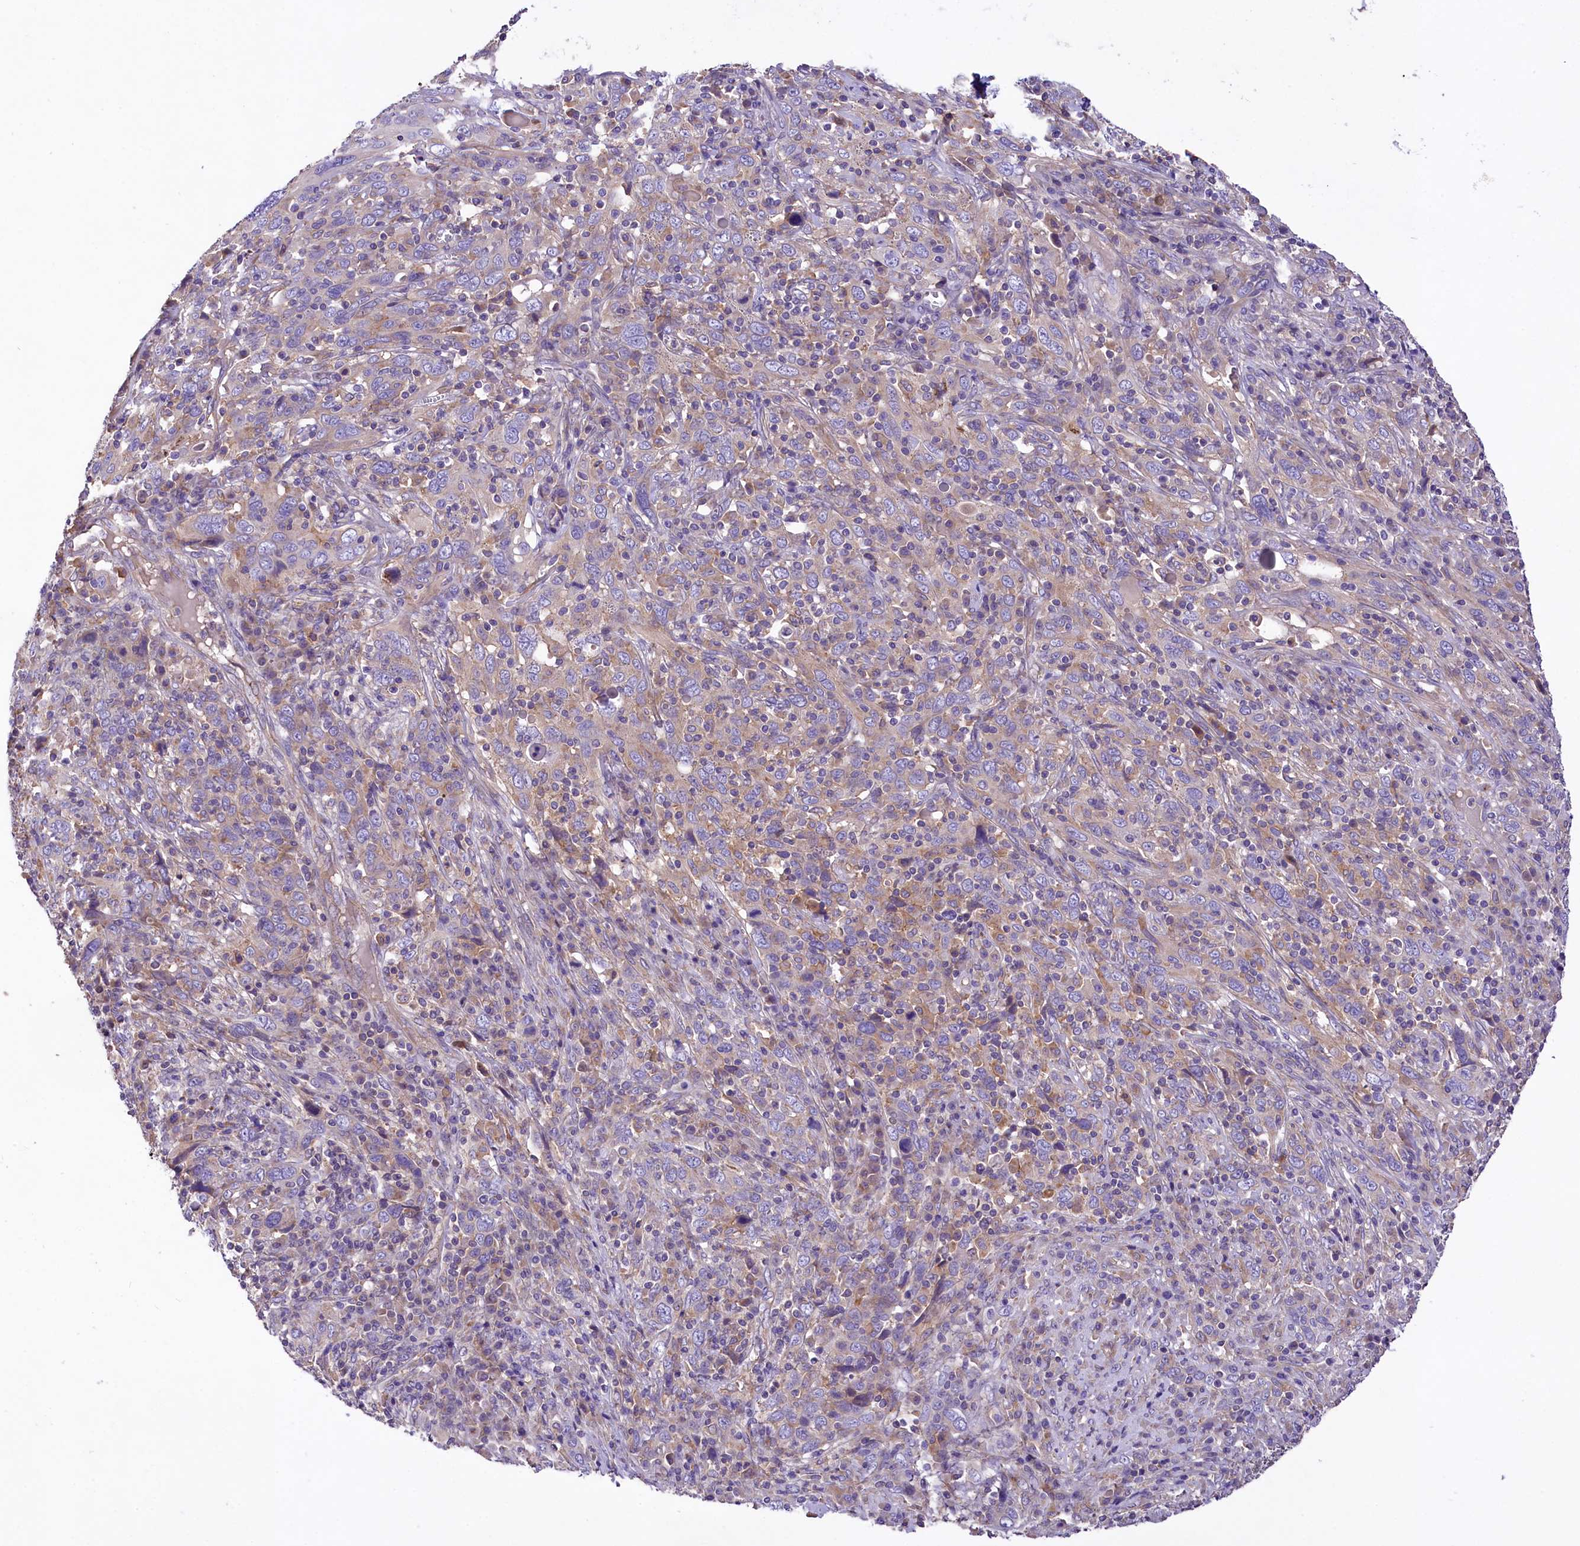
{"staining": {"intensity": "negative", "quantity": "none", "location": "none"}, "tissue": "cervical cancer", "cell_type": "Tumor cells", "image_type": "cancer", "snomed": [{"axis": "morphology", "description": "Squamous cell carcinoma, NOS"}, {"axis": "topography", "description": "Cervix"}], "caption": "This is an immunohistochemistry photomicrograph of human cervical squamous cell carcinoma. There is no expression in tumor cells.", "gene": "PEMT", "patient": {"sex": "female", "age": 46}}